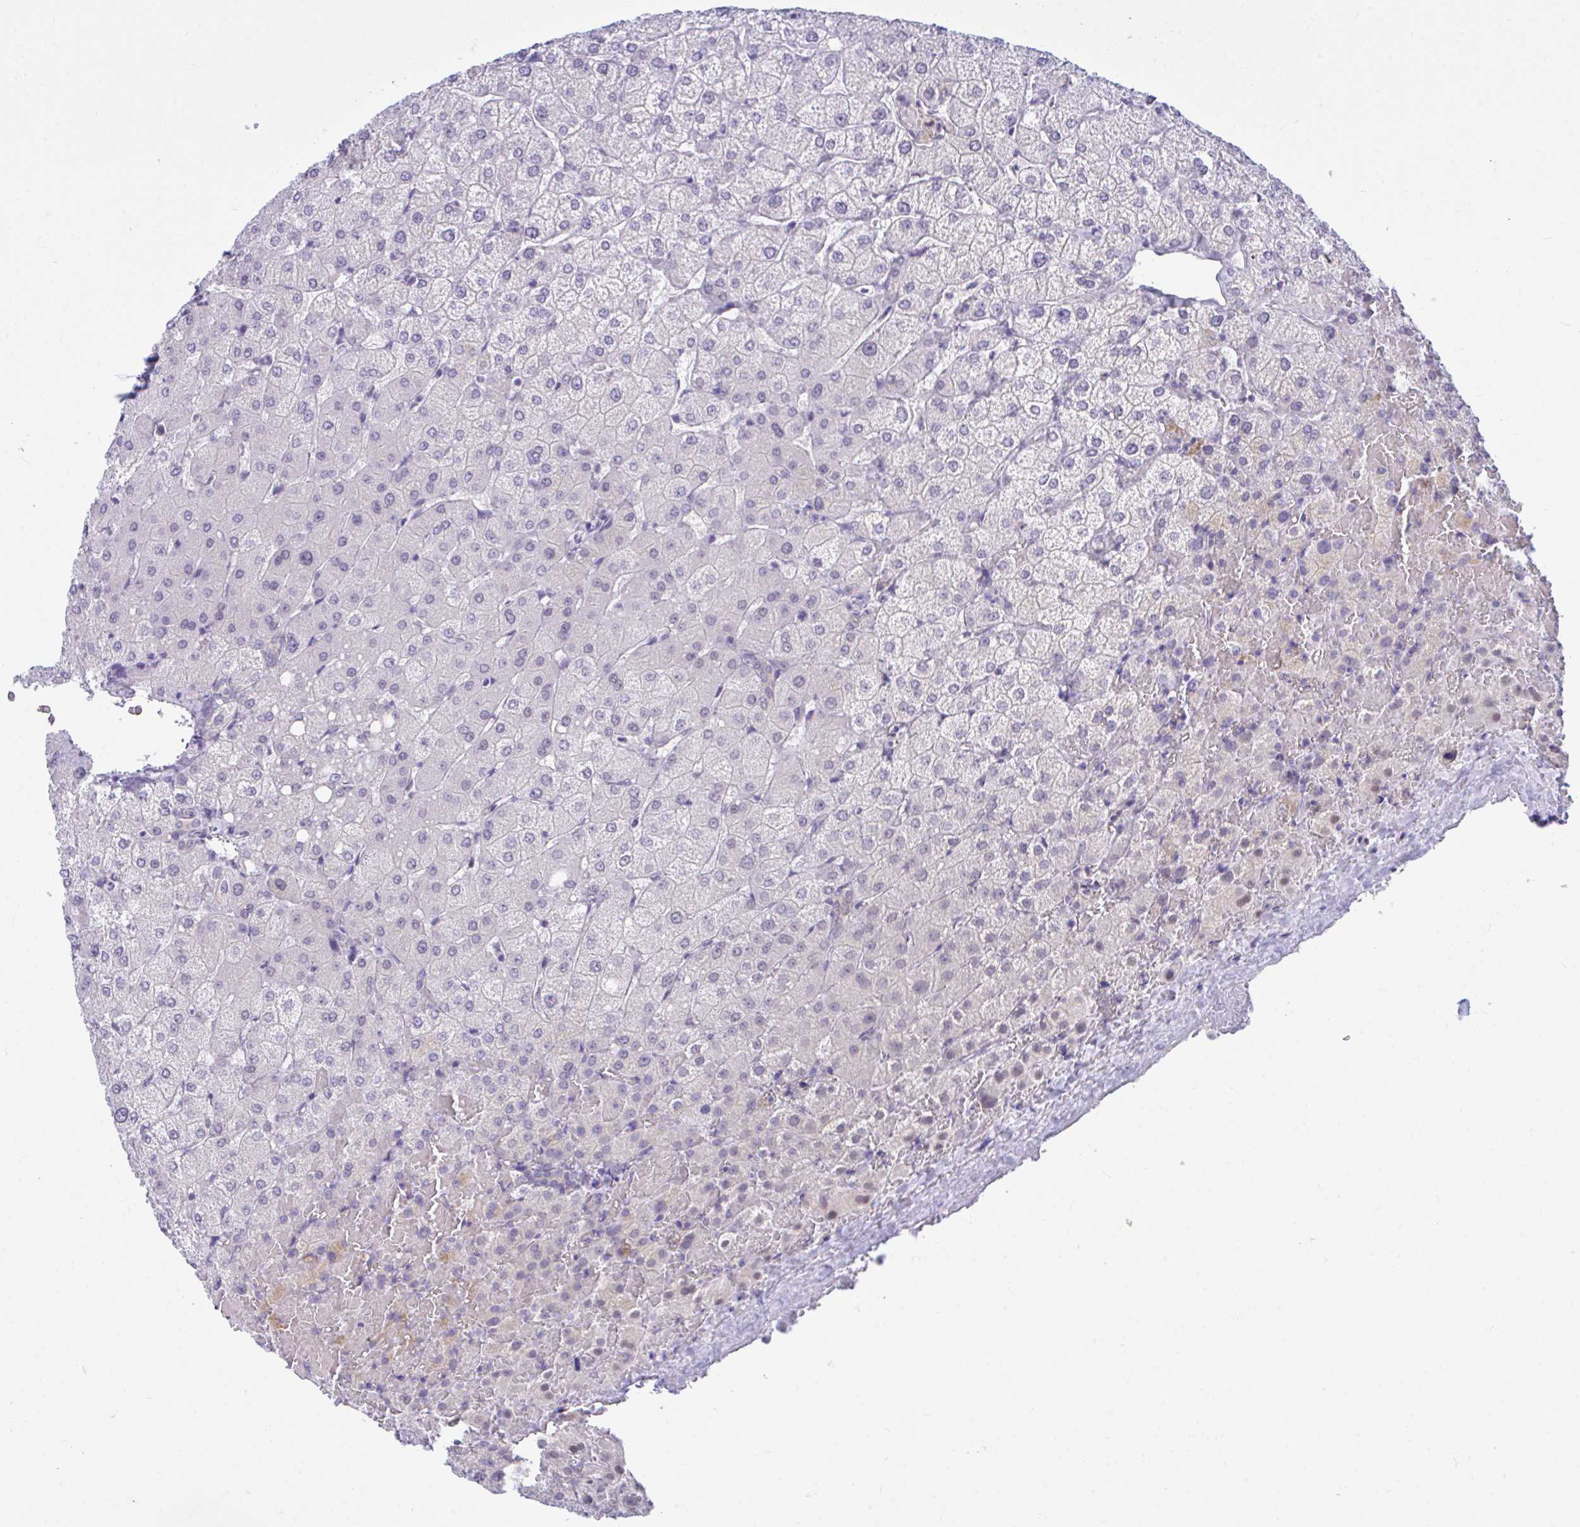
{"staining": {"intensity": "negative", "quantity": "none", "location": "none"}, "tissue": "liver", "cell_type": "Cholangiocytes", "image_type": "normal", "snomed": [{"axis": "morphology", "description": "Normal tissue, NOS"}, {"axis": "topography", "description": "Liver"}], "caption": "This is an immunohistochemistry (IHC) image of benign human liver. There is no staining in cholangiocytes.", "gene": "CSE1L", "patient": {"sex": "female", "age": 54}}